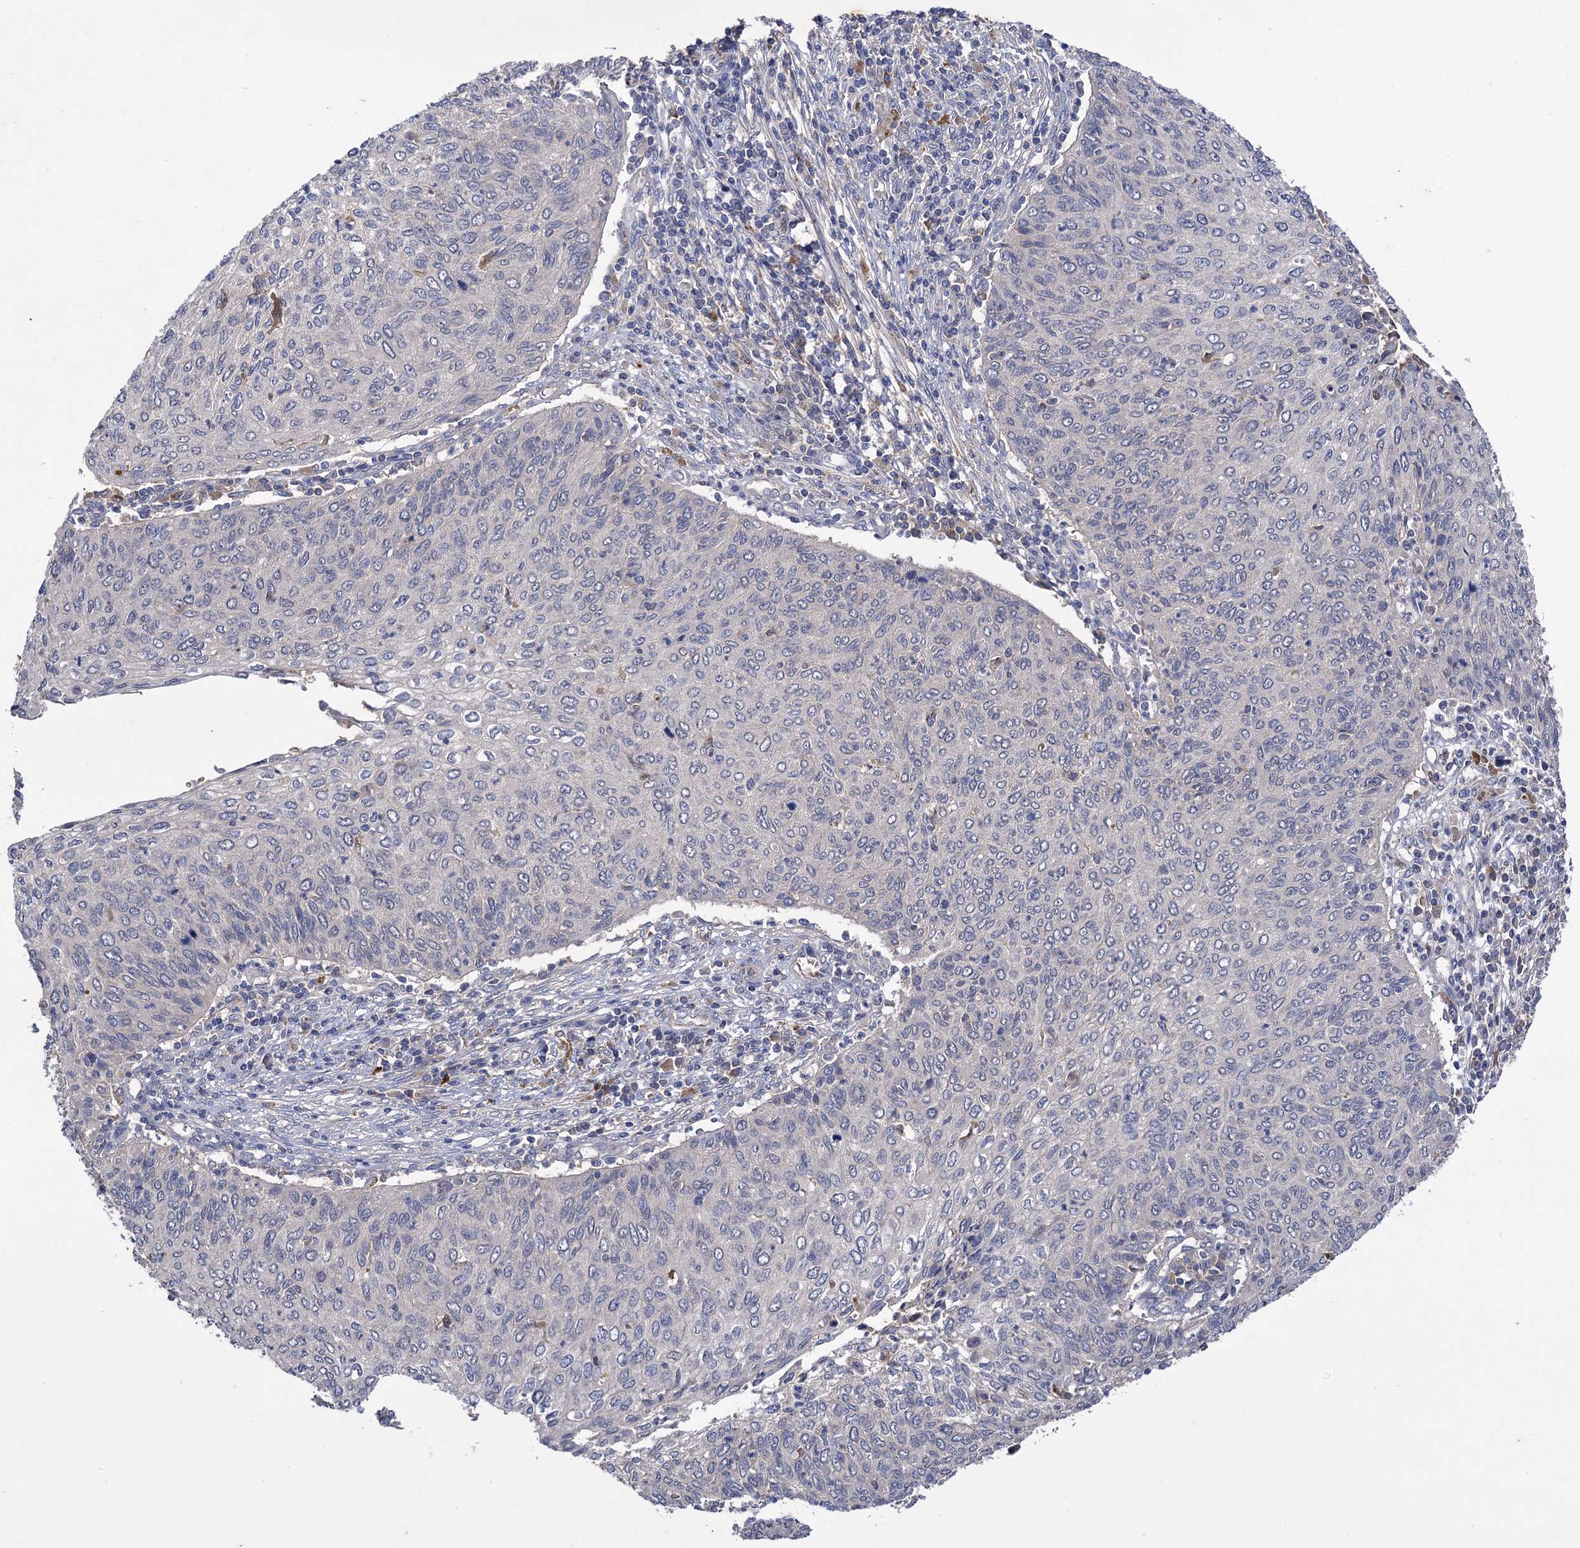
{"staining": {"intensity": "negative", "quantity": "none", "location": "none"}, "tissue": "cervical cancer", "cell_type": "Tumor cells", "image_type": "cancer", "snomed": [{"axis": "morphology", "description": "Squamous cell carcinoma, NOS"}, {"axis": "topography", "description": "Cervix"}], "caption": "This is an immunohistochemistry image of cervical squamous cell carcinoma. There is no staining in tumor cells.", "gene": "USP50", "patient": {"sex": "female", "age": 38}}